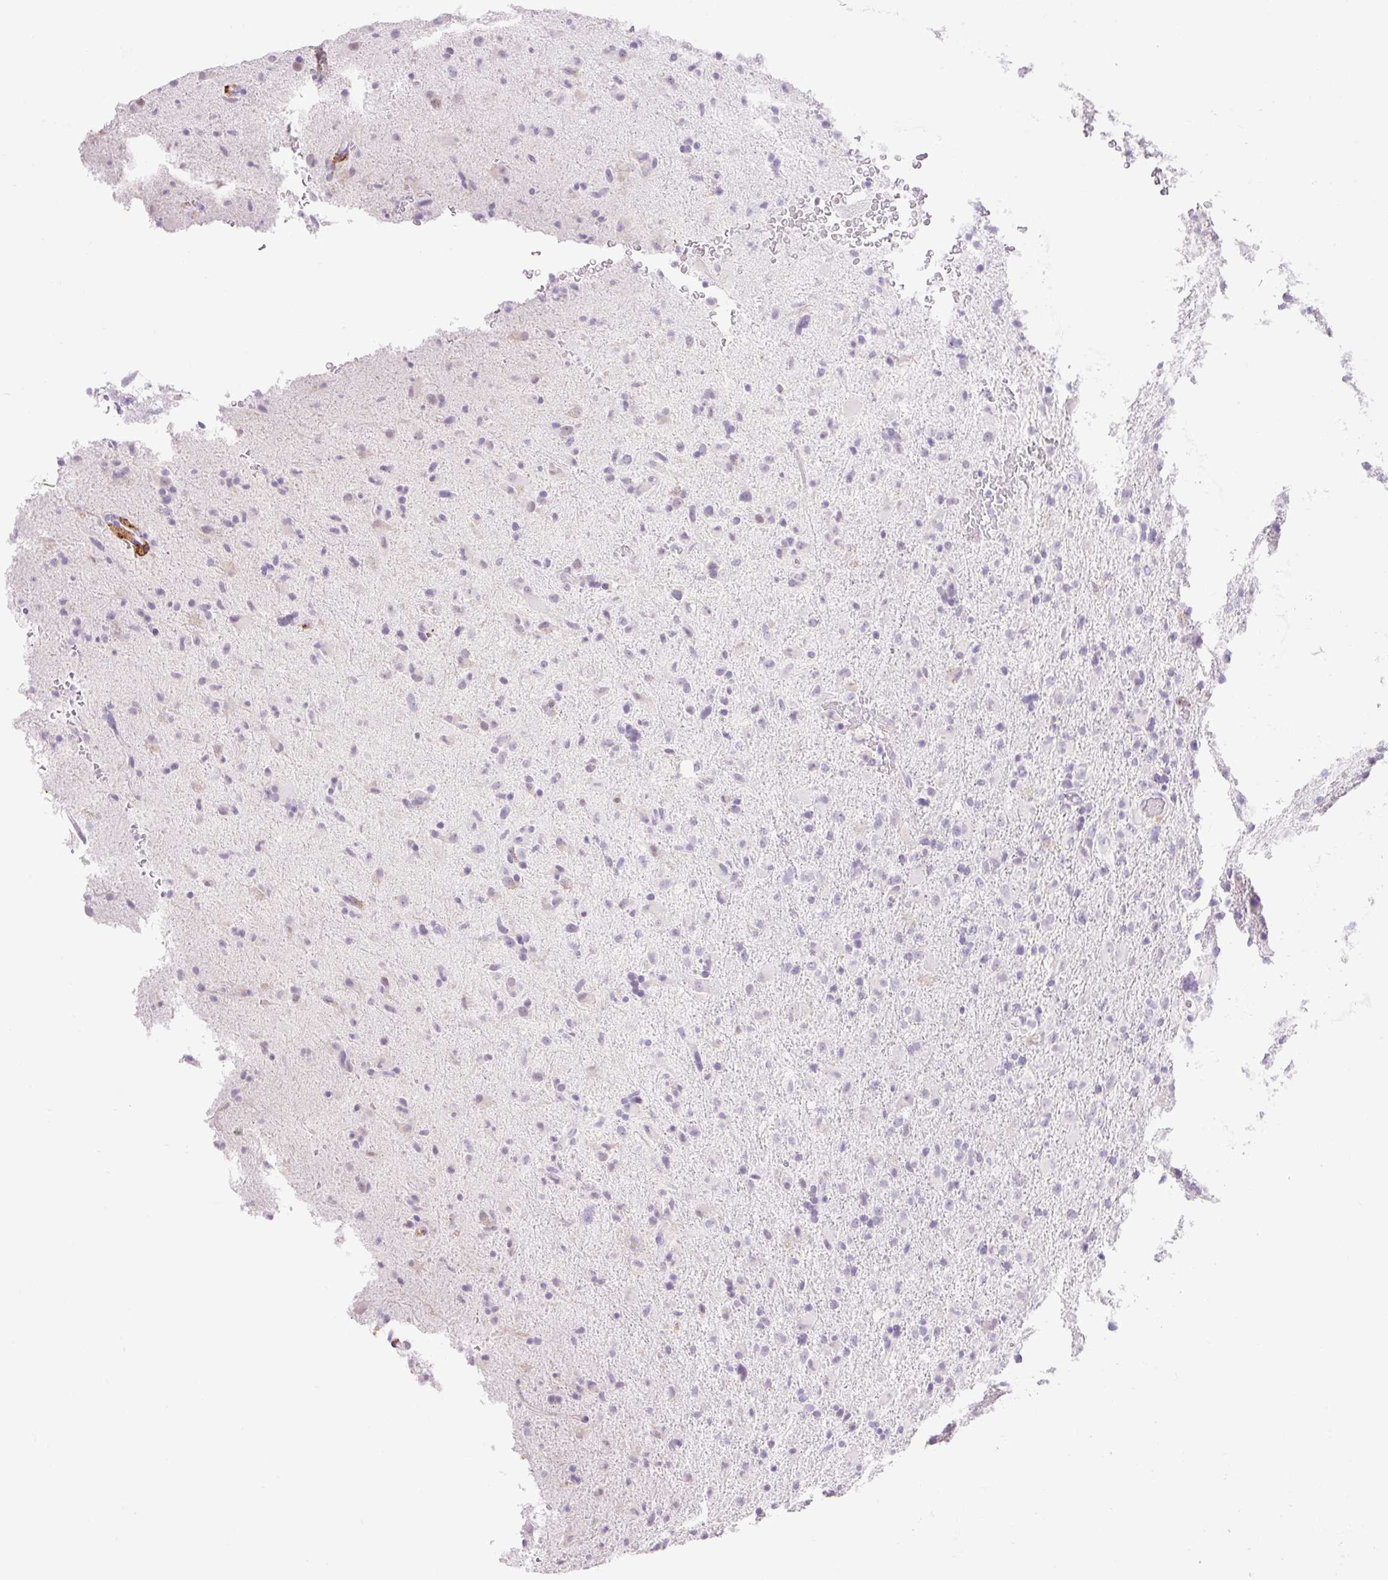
{"staining": {"intensity": "negative", "quantity": "none", "location": "none"}, "tissue": "glioma", "cell_type": "Tumor cells", "image_type": "cancer", "snomed": [{"axis": "morphology", "description": "Glioma, malignant, Low grade"}, {"axis": "topography", "description": "Brain"}], "caption": "Immunohistochemical staining of glioma demonstrates no significant staining in tumor cells.", "gene": "SIGLEC1", "patient": {"sex": "male", "age": 65}}